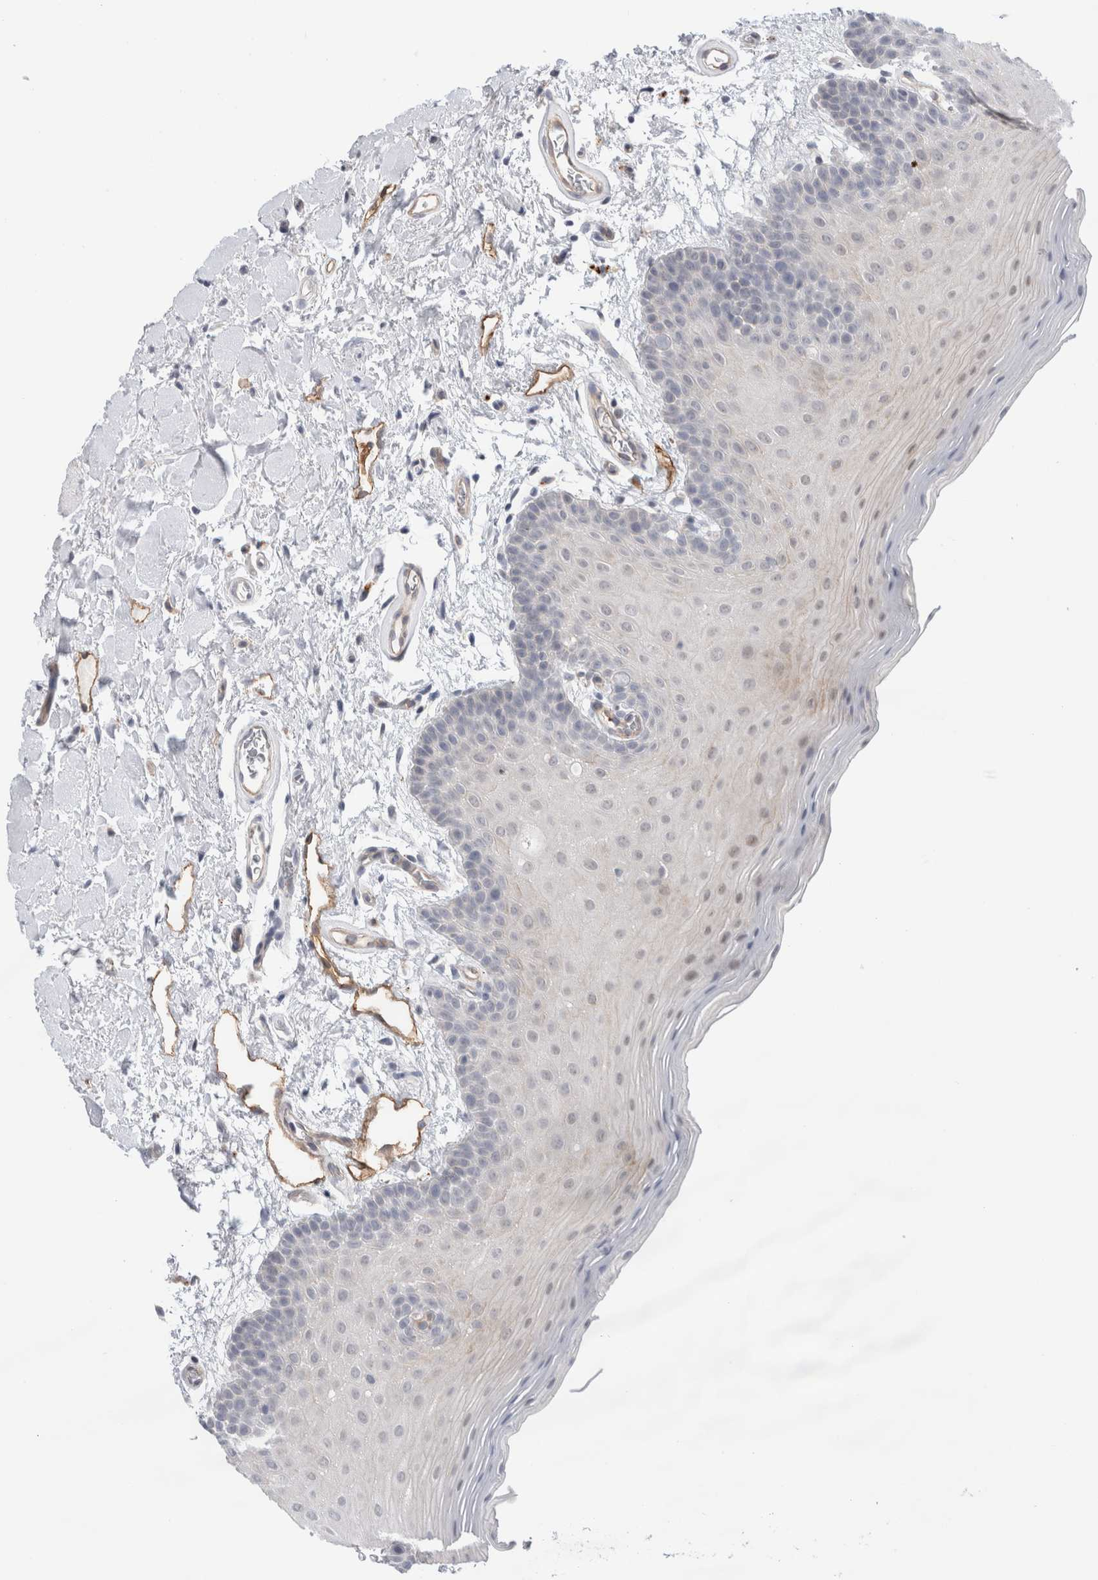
{"staining": {"intensity": "weak", "quantity": "<25%", "location": "cytoplasmic/membranous"}, "tissue": "oral mucosa", "cell_type": "Squamous epithelial cells", "image_type": "normal", "snomed": [{"axis": "morphology", "description": "Normal tissue, NOS"}, {"axis": "topography", "description": "Oral tissue"}], "caption": "Protein analysis of normal oral mucosa demonstrates no significant positivity in squamous epithelial cells.", "gene": "ANKMY1", "patient": {"sex": "male", "age": 62}}